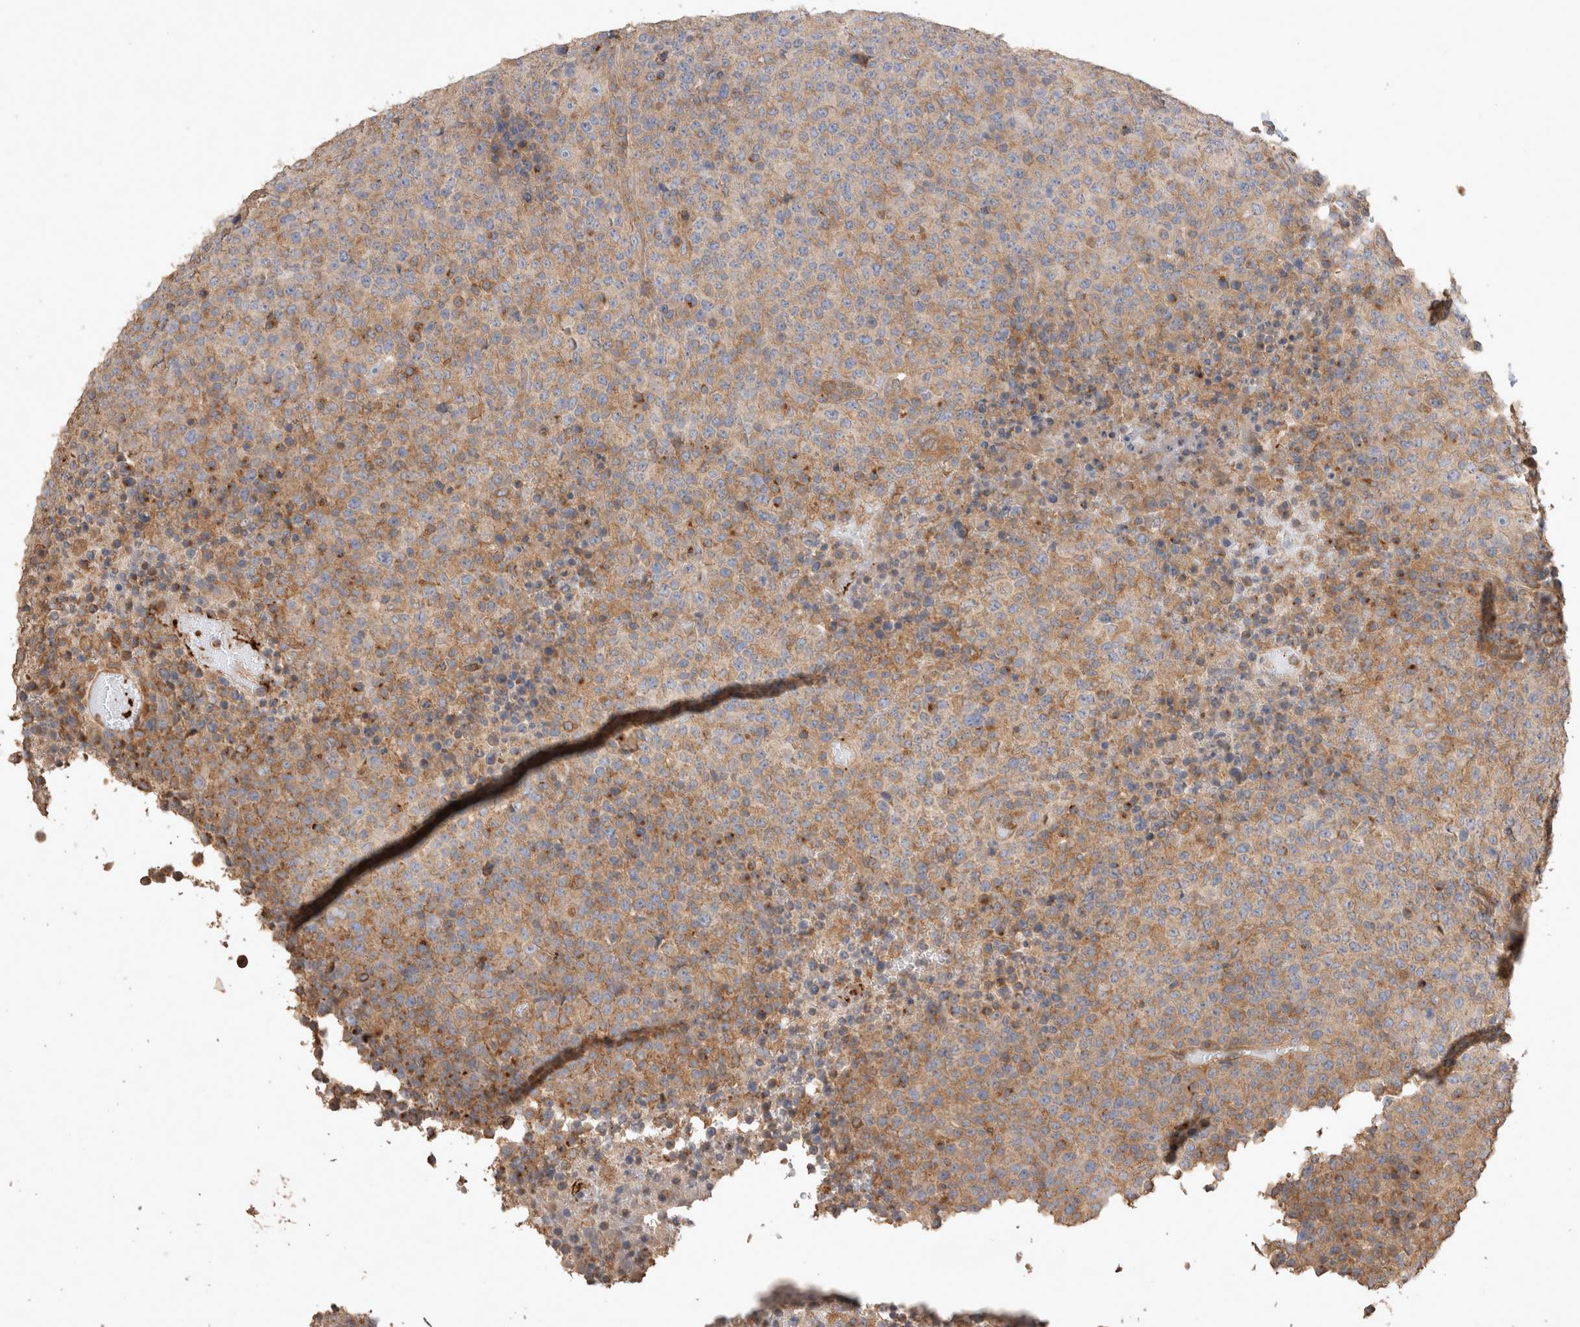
{"staining": {"intensity": "weak", "quantity": "<25%", "location": "cytoplasmic/membranous"}, "tissue": "lymphoma", "cell_type": "Tumor cells", "image_type": "cancer", "snomed": [{"axis": "morphology", "description": "Malignant lymphoma, non-Hodgkin's type, High grade"}, {"axis": "topography", "description": "Lymph node"}], "caption": "Human lymphoma stained for a protein using immunohistochemistry (IHC) displays no expression in tumor cells.", "gene": "SNX31", "patient": {"sex": "male", "age": 13}}